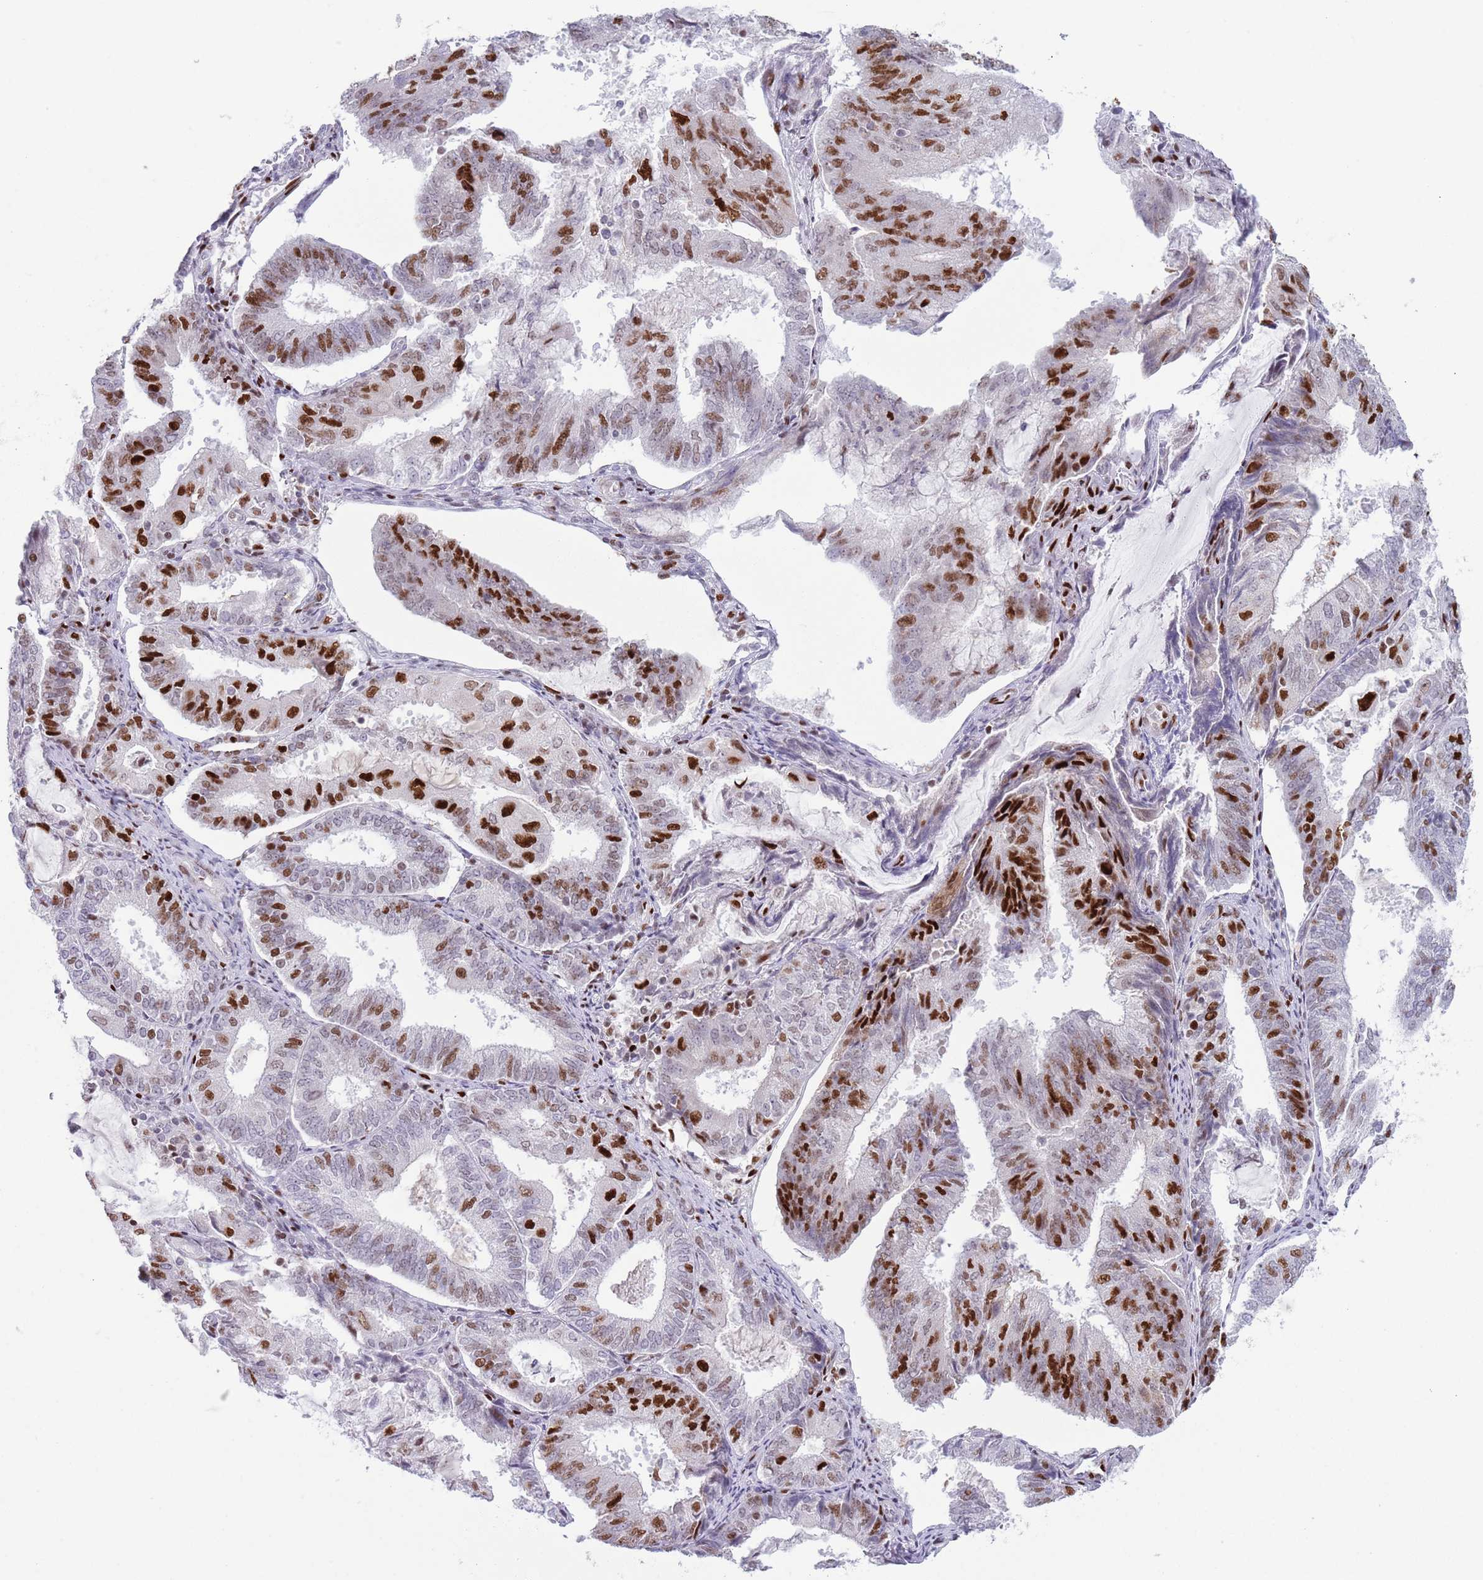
{"staining": {"intensity": "strong", "quantity": "25%-75%", "location": "nuclear"}, "tissue": "endometrial cancer", "cell_type": "Tumor cells", "image_type": "cancer", "snomed": [{"axis": "morphology", "description": "Adenocarcinoma, NOS"}, {"axis": "topography", "description": "Endometrium"}], "caption": "Immunohistochemical staining of endometrial cancer demonstrates high levels of strong nuclear expression in about 25%-75% of tumor cells.", "gene": "MFSD10", "patient": {"sex": "female", "age": 81}}